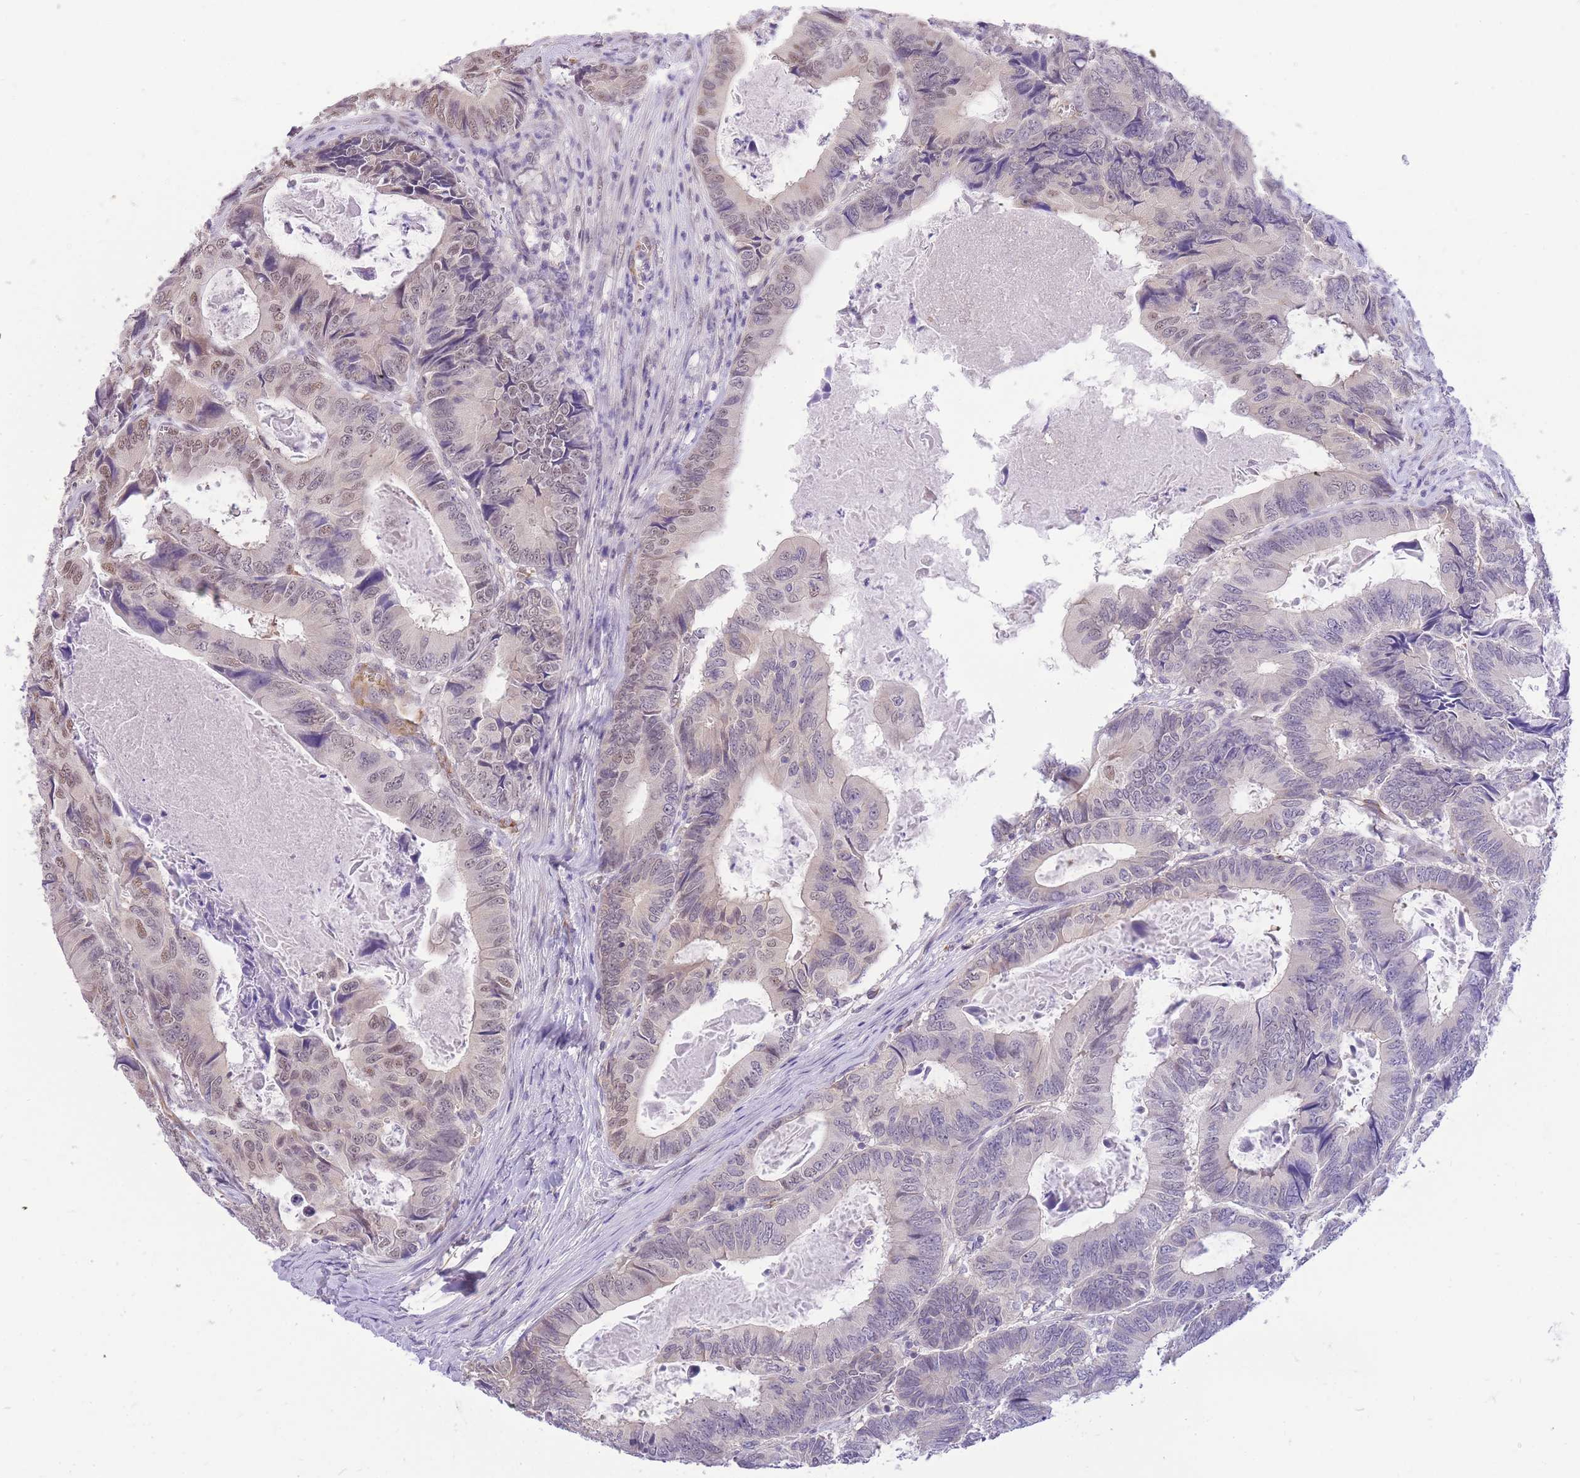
{"staining": {"intensity": "moderate", "quantity": "<25%", "location": "nuclear"}, "tissue": "colorectal cancer", "cell_type": "Tumor cells", "image_type": "cancer", "snomed": [{"axis": "morphology", "description": "Adenocarcinoma, NOS"}, {"axis": "topography", "description": "Colon"}], "caption": "Protein expression analysis of adenocarcinoma (colorectal) exhibits moderate nuclear staining in approximately <25% of tumor cells.", "gene": "S100PBP", "patient": {"sex": "male", "age": 85}}